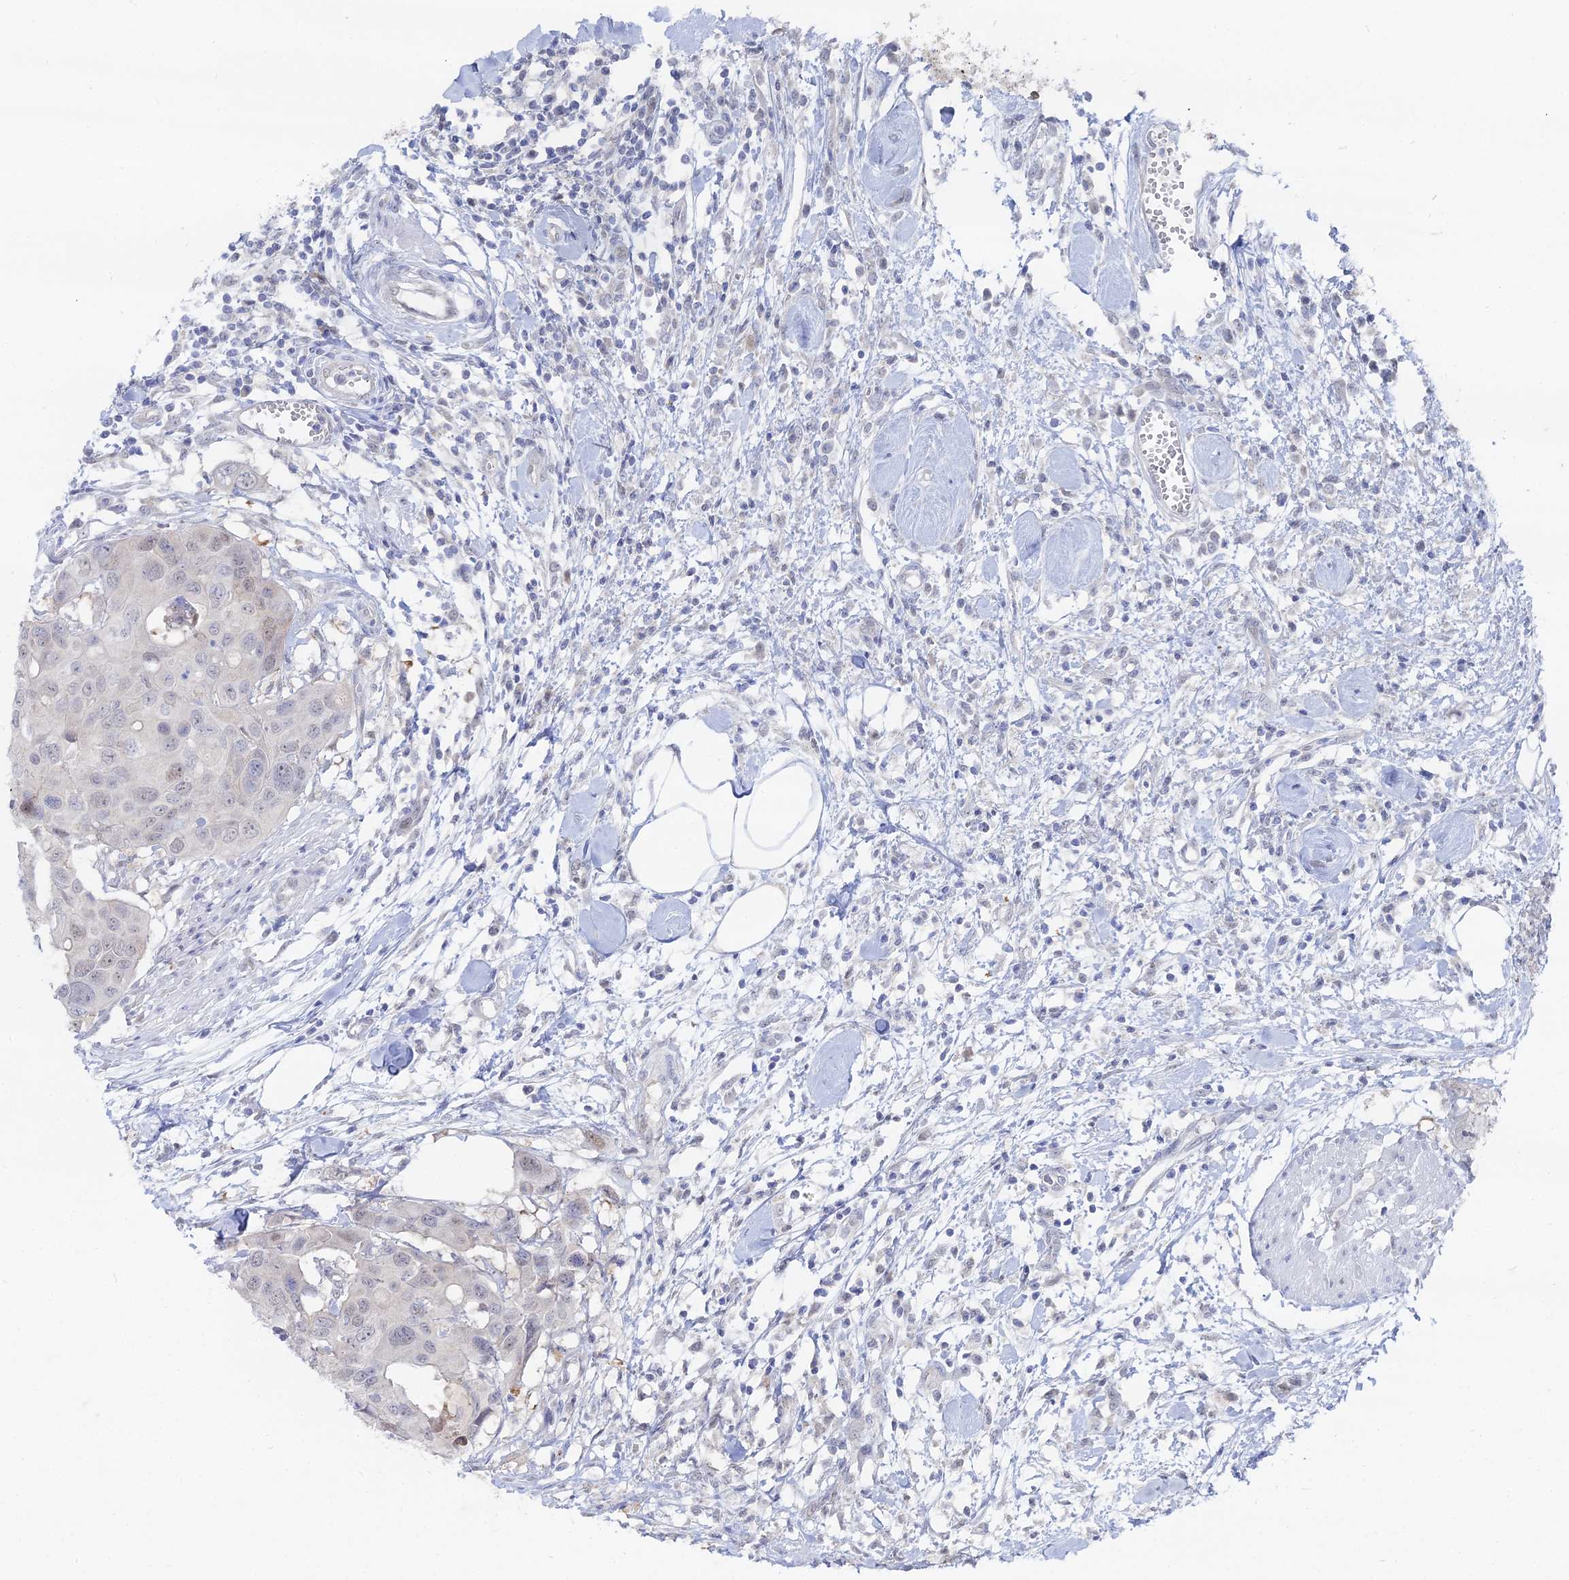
{"staining": {"intensity": "negative", "quantity": "none", "location": "none"}, "tissue": "colorectal cancer", "cell_type": "Tumor cells", "image_type": "cancer", "snomed": [{"axis": "morphology", "description": "Adenocarcinoma, NOS"}, {"axis": "topography", "description": "Colon"}], "caption": "Tumor cells show no significant protein expression in colorectal cancer (adenocarcinoma).", "gene": "THAP4", "patient": {"sex": "male", "age": 77}}